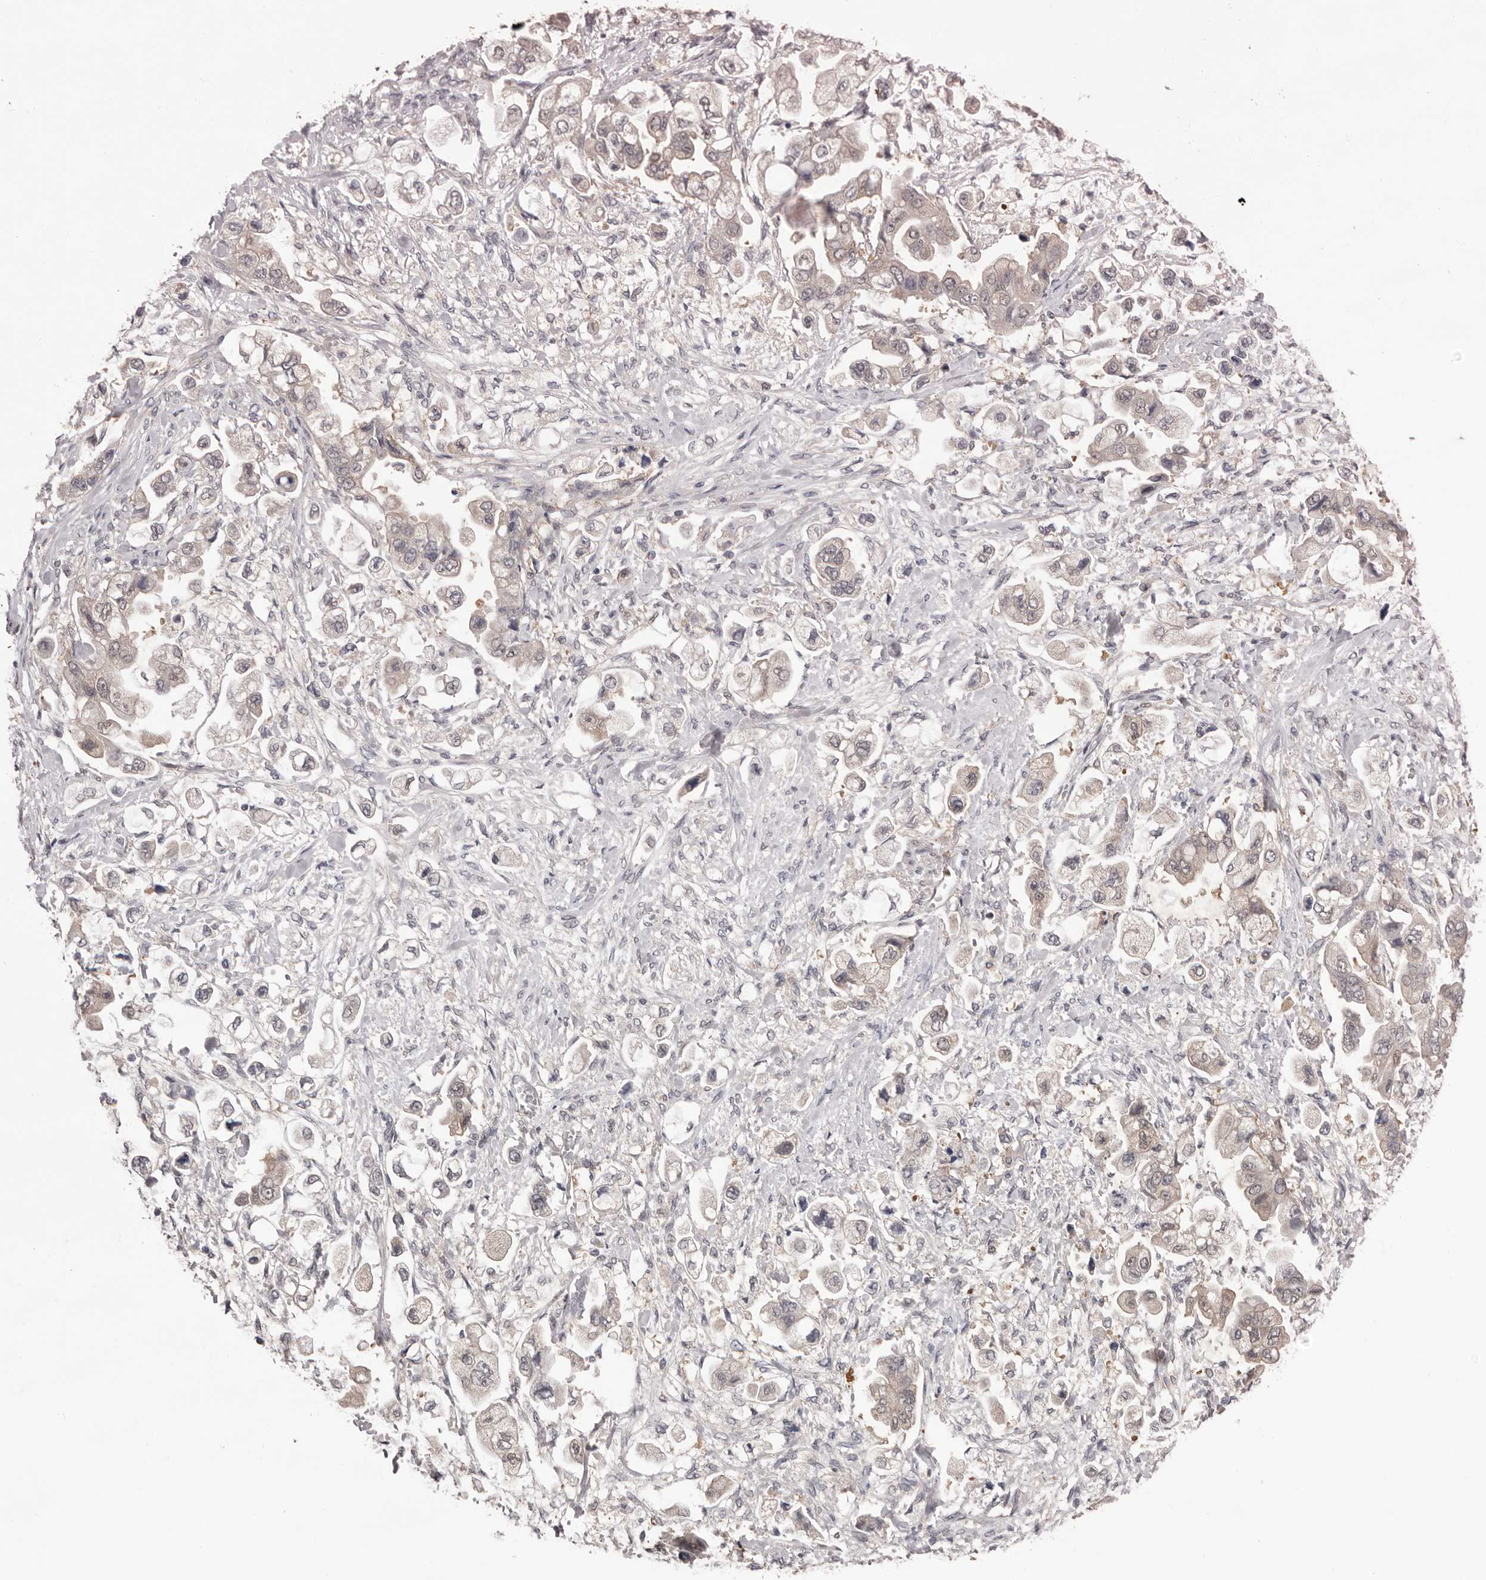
{"staining": {"intensity": "weak", "quantity": "25%-75%", "location": "cytoplasmic/membranous"}, "tissue": "stomach cancer", "cell_type": "Tumor cells", "image_type": "cancer", "snomed": [{"axis": "morphology", "description": "Adenocarcinoma, NOS"}, {"axis": "topography", "description": "Stomach"}], "caption": "An image of human stomach adenocarcinoma stained for a protein displays weak cytoplasmic/membranous brown staining in tumor cells. The staining is performed using DAB brown chromogen to label protein expression. The nuclei are counter-stained blue using hematoxylin.", "gene": "MDH1", "patient": {"sex": "male", "age": 62}}